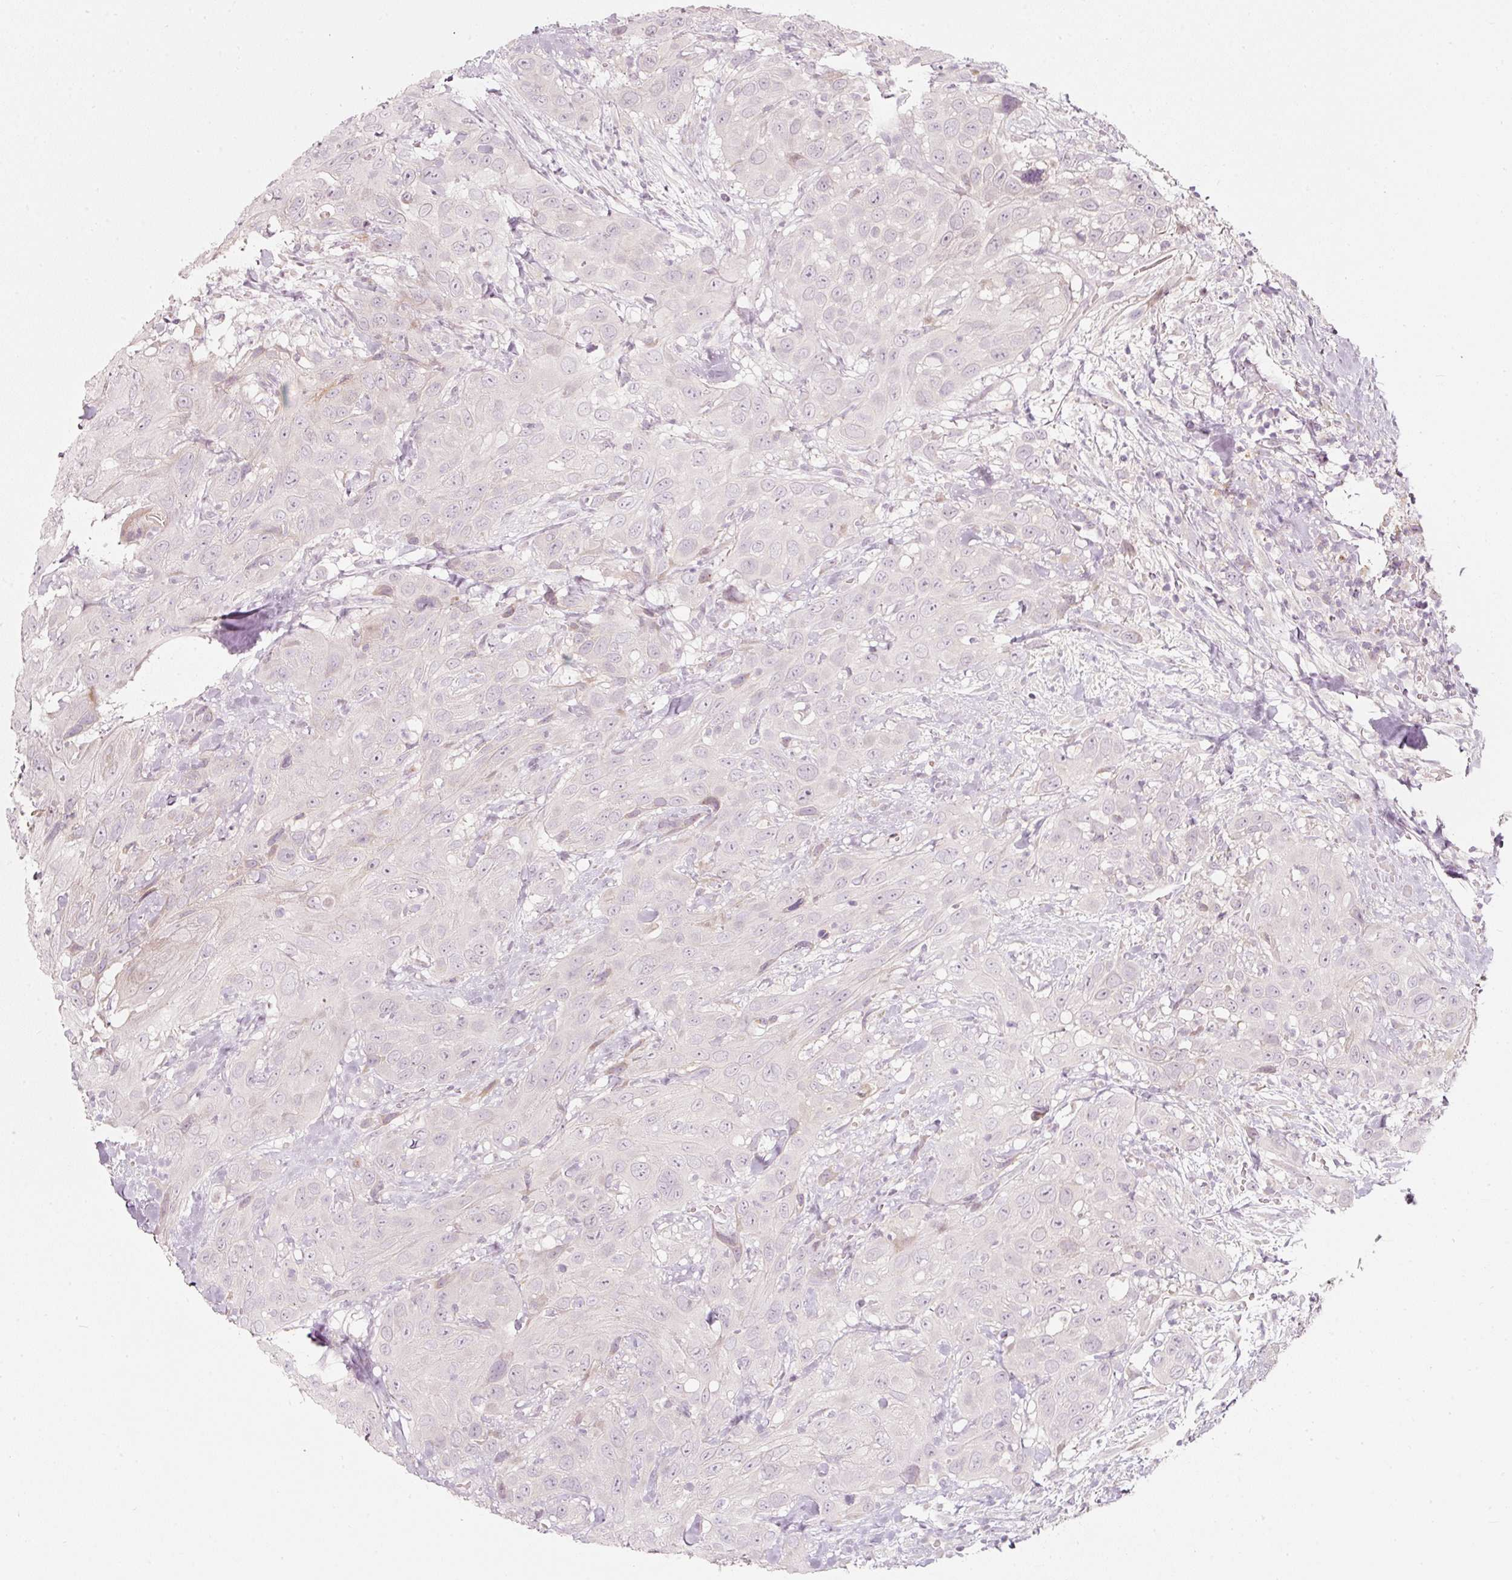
{"staining": {"intensity": "negative", "quantity": "none", "location": "none"}, "tissue": "head and neck cancer", "cell_type": "Tumor cells", "image_type": "cancer", "snomed": [{"axis": "morphology", "description": "Squamous cell carcinoma, NOS"}, {"axis": "topography", "description": "Head-Neck"}], "caption": "DAB immunohistochemical staining of head and neck cancer shows no significant staining in tumor cells.", "gene": "SLC20A1", "patient": {"sex": "male", "age": 81}}